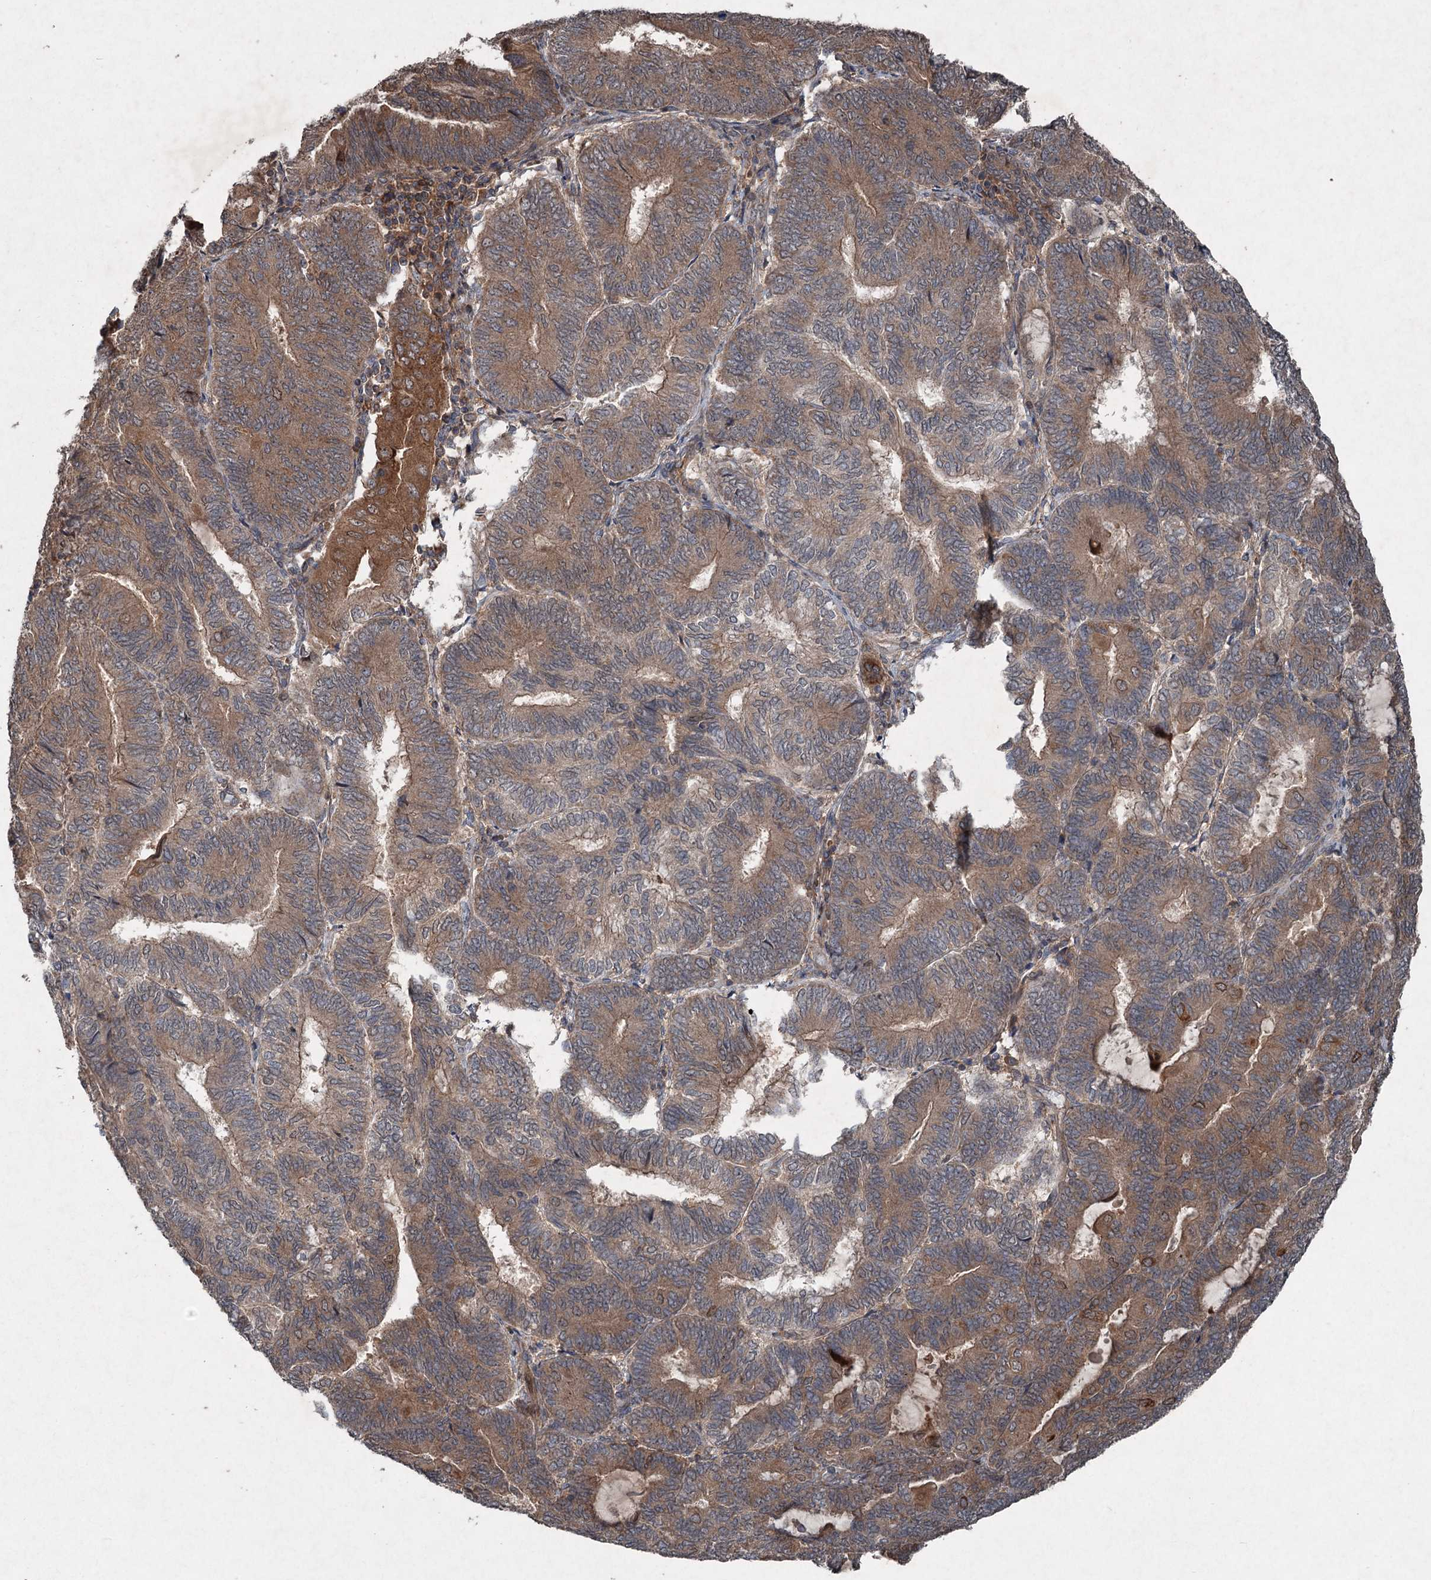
{"staining": {"intensity": "moderate", "quantity": ">75%", "location": "cytoplasmic/membranous"}, "tissue": "endometrial cancer", "cell_type": "Tumor cells", "image_type": "cancer", "snomed": [{"axis": "morphology", "description": "Adenocarcinoma, NOS"}, {"axis": "topography", "description": "Endometrium"}], "caption": "Immunohistochemistry of endometrial cancer (adenocarcinoma) reveals medium levels of moderate cytoplasmic/membranous positivity in approximately >75% of tumor cells.", "gene": "ALAS1", "patient": {"sex": "female", "age": 81}}